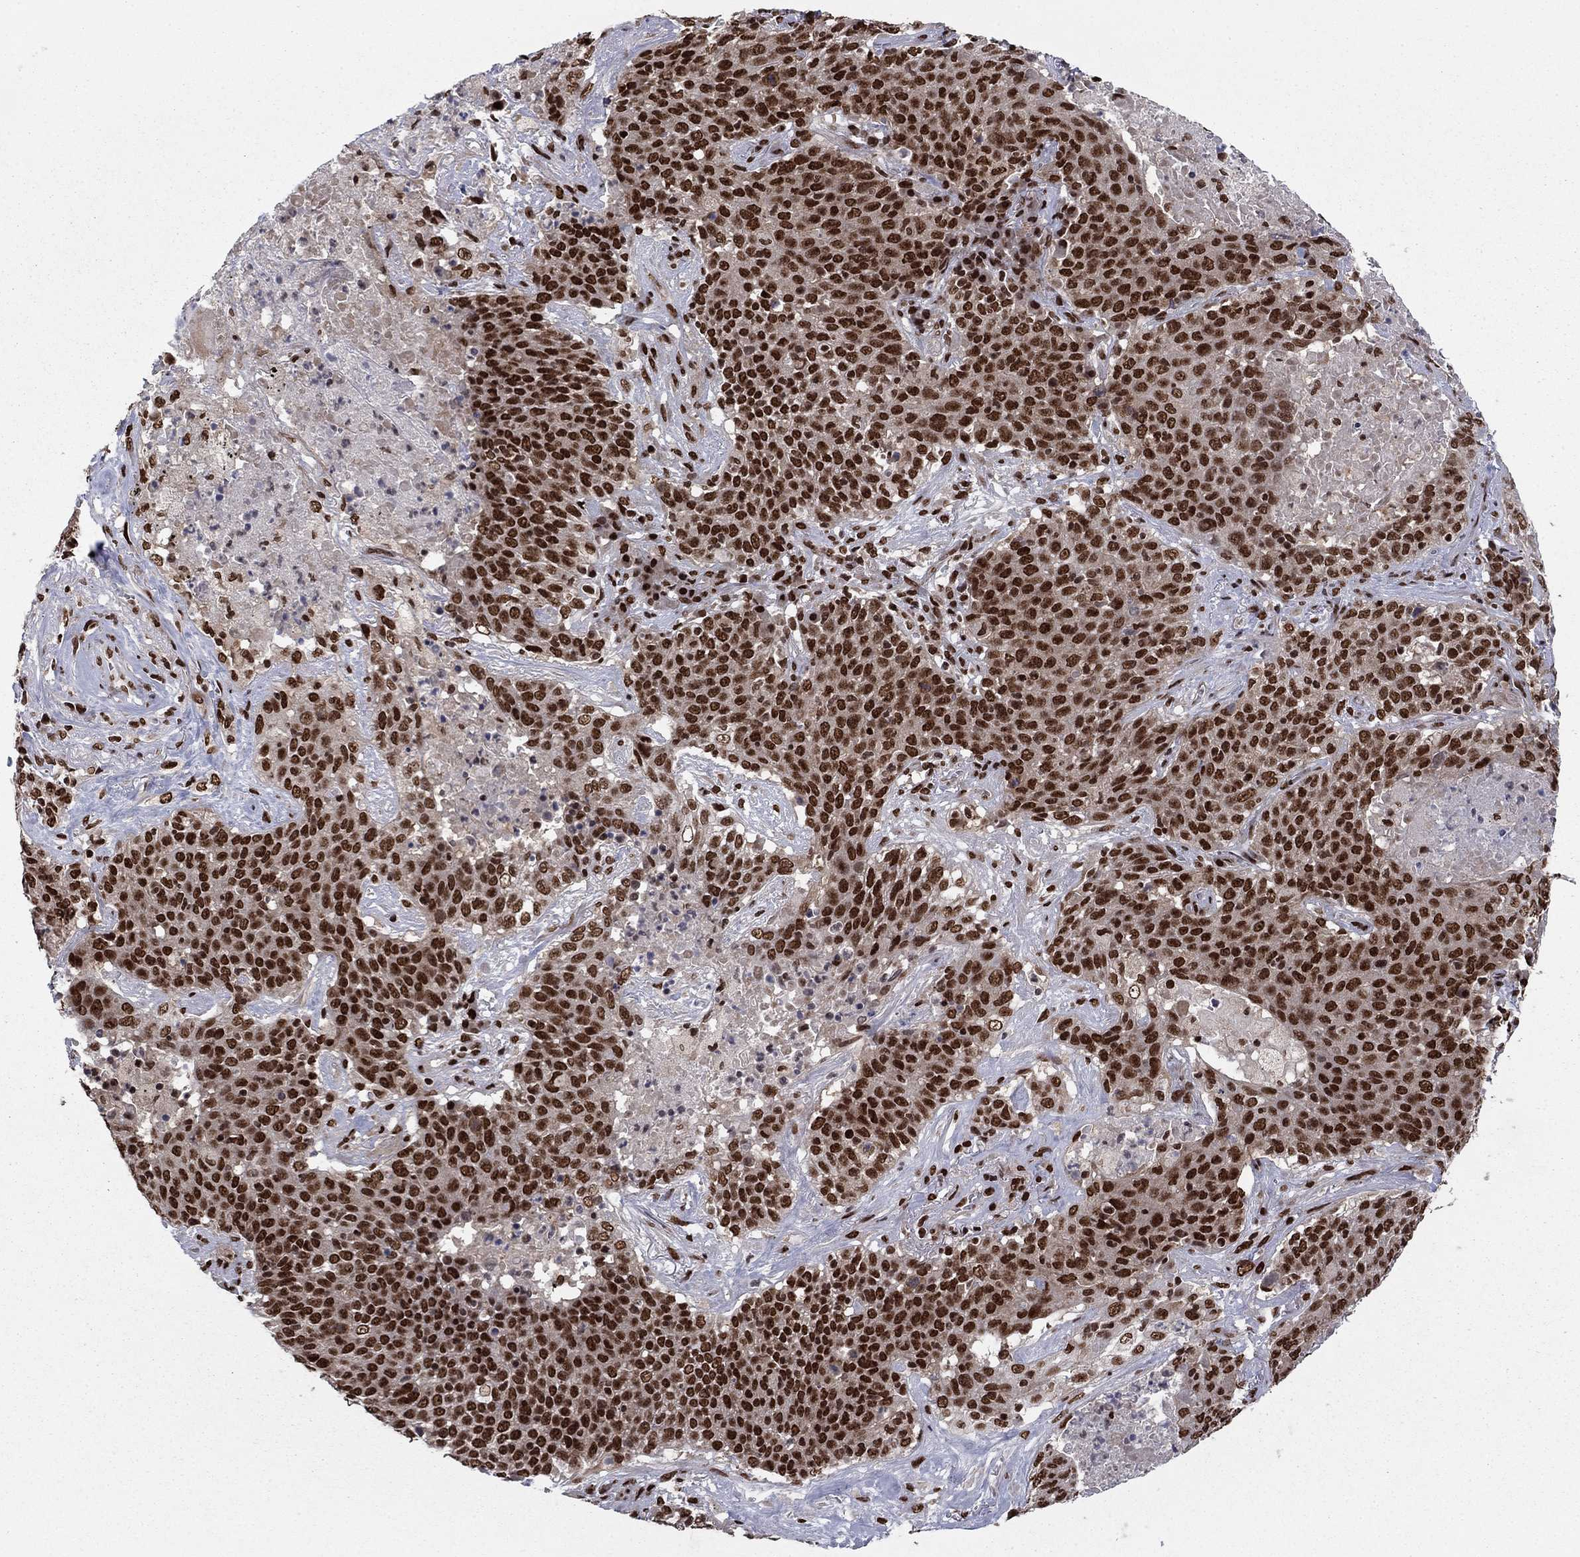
{"staining": {"intensity": "strong", "quantity": ">75%", "location": "nuclear"}, "tissue": "lung cancer", "cell_type": "Tumor cells", "image_type": "cancer", "snomed": [{"axis": "morphology", "description": "Squamous cell carcinoma, NOS"}, {"axis": "topography", "description": "Lung"}], "caption": "Squamous cell carcinoma (lung) stained with a protein marker shows strong staining in tumor cells.", "gene": "USP54", "patient": {"sex": "male", "age": 82}}